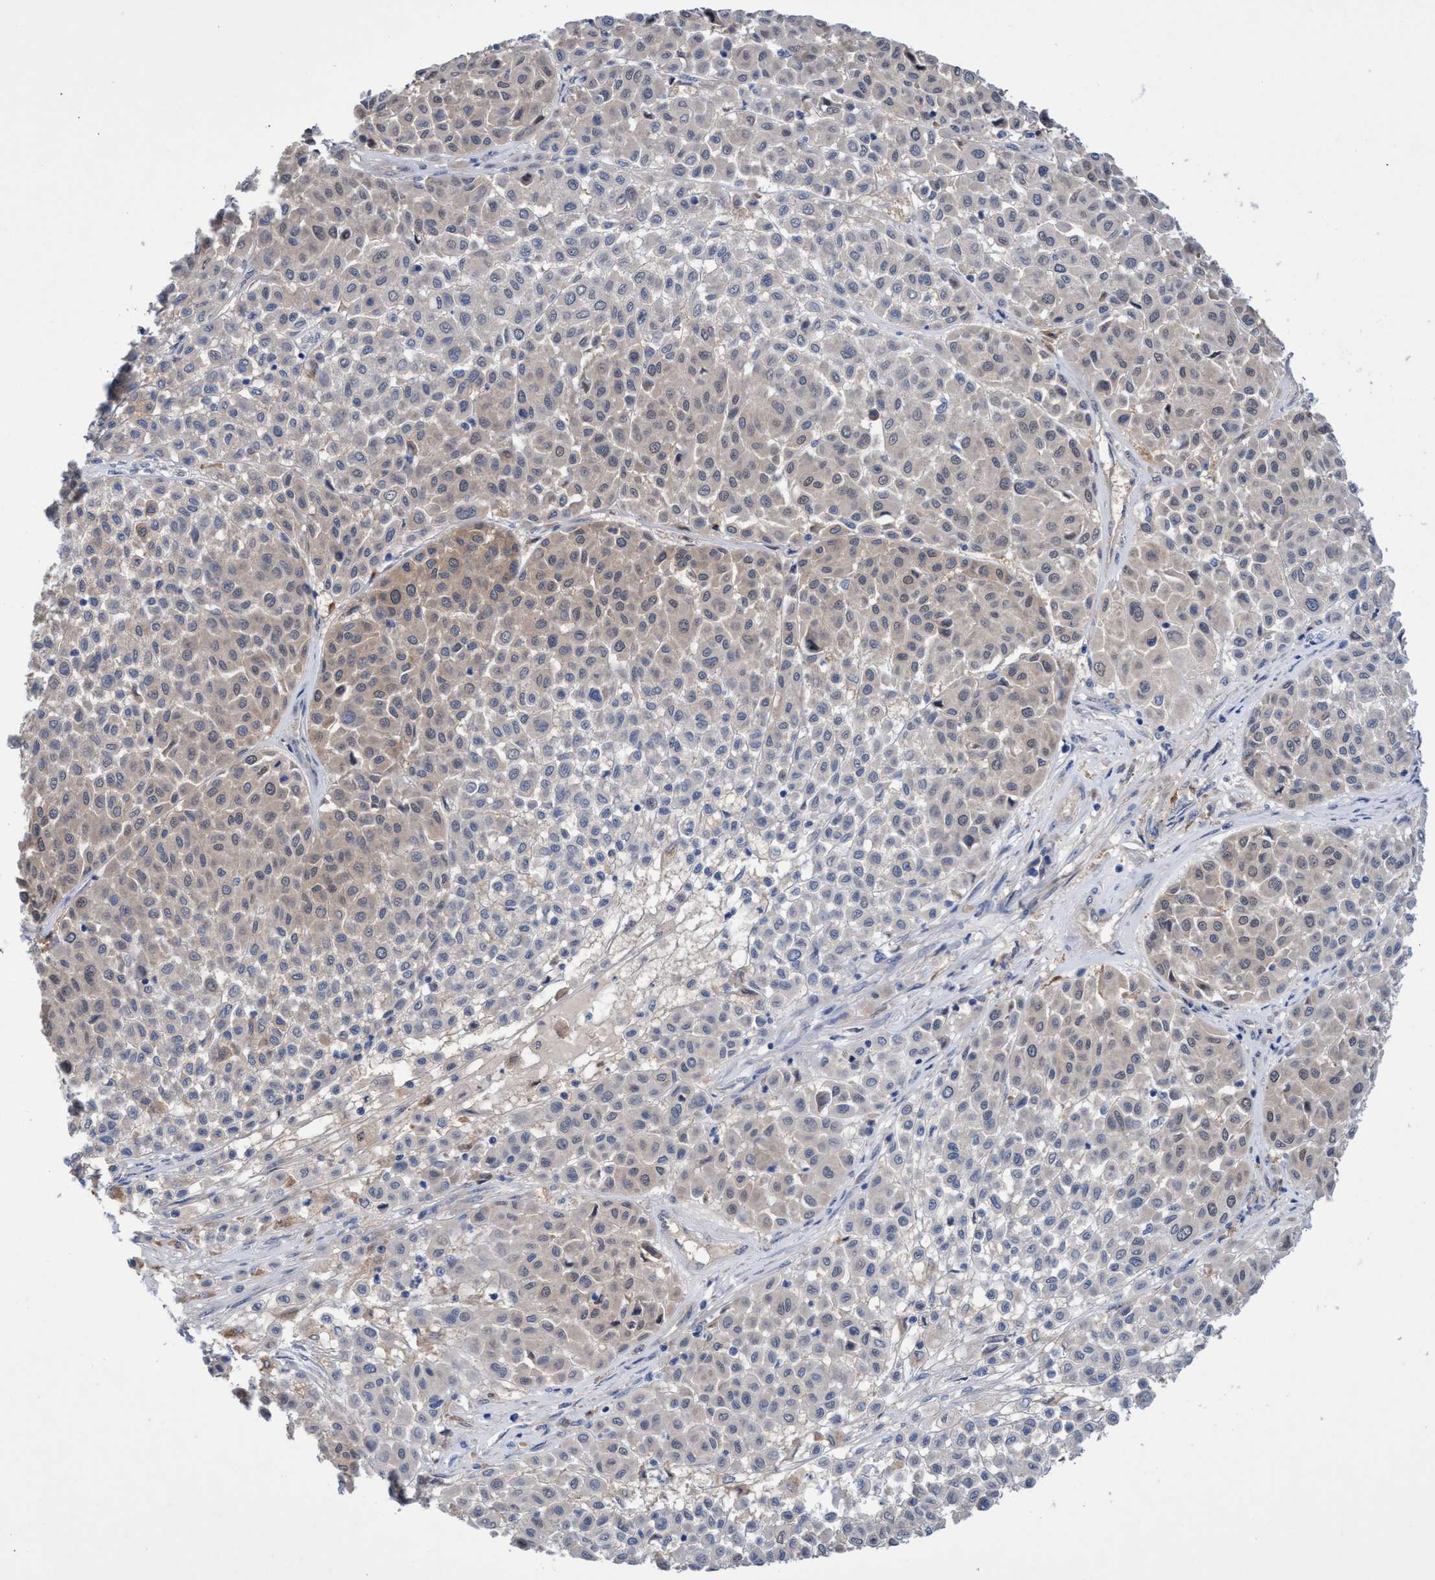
{"staining": {"intensity": "weak", "quantity": "<25%", "location": "cytoplasmic/membranous"}, "tissue": "melanoma", "cell_type": "Tumor cells", "image_type": "cancer", "snomed": [{"axis": "morphology", "description": "Malignant melanoma, Metastatic site"}, {"axis": "topography", "description": "Soft tissue"}], "caption": "Immunohistochemistry (IHC) micrograph of neoplastic tissue: human malignant melanoma (metastatic site) stained with DAB (3,3'-diaminobenzidine) demonstrates no significant protein positivity in tumor cells.", "gene": "SVEP1", "patient": {"sex": "male", "age": 41}}